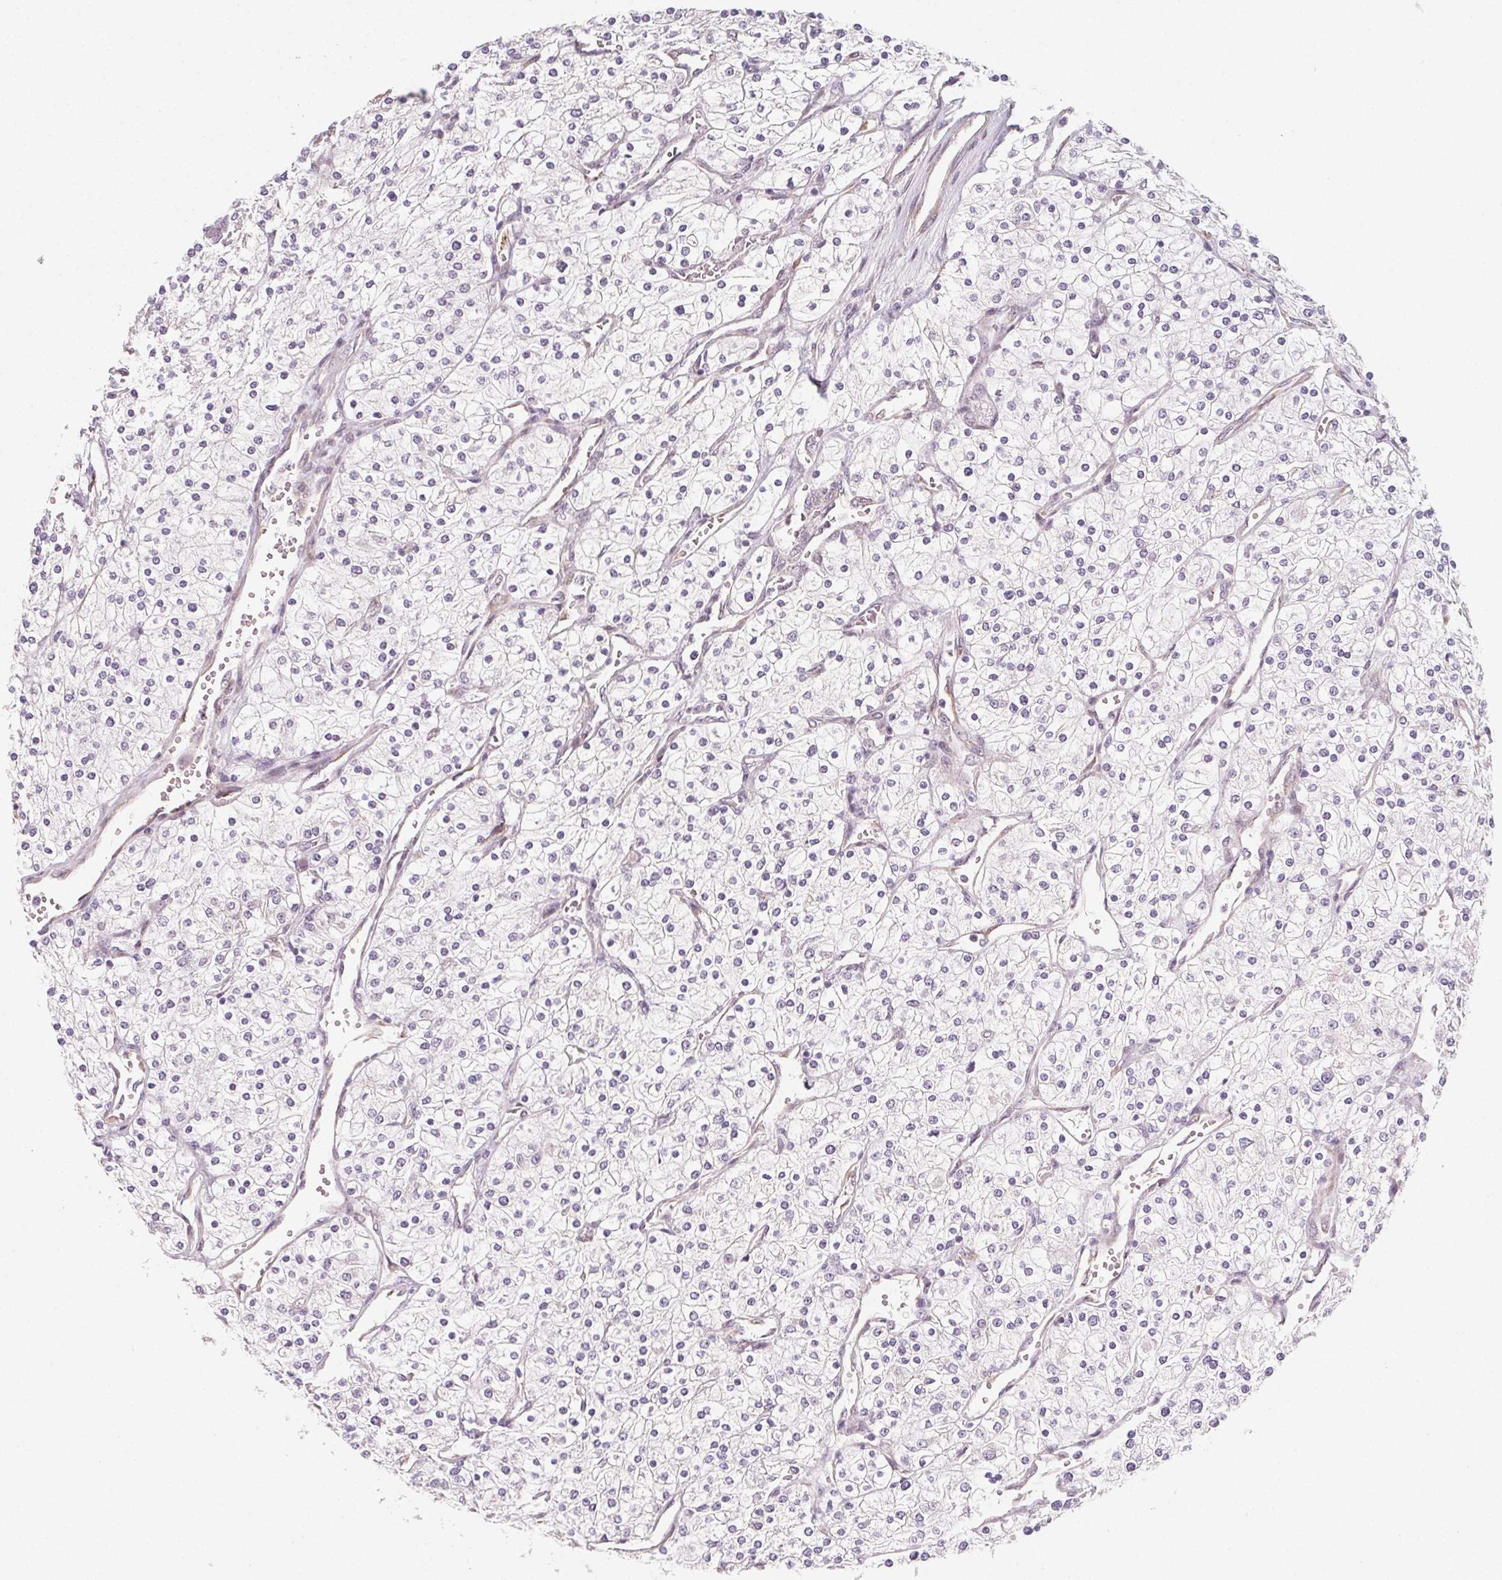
{"staining": {"intensity": "negative", "quantity": "none", "location": "none"}, "tissue": "renal cancer", "cell_type": "Tumor cells", "image_type": "cancer", "snomed": [{"axis": "morphology", "description": "Adenocarcinoma, NOS"}, {"axis": "topography", "description": "Kidney"}], "caption": "Photomicrograph shows no protein positivity in tumor cells of renal cancer (adenocarcinoma) tissue.", "gene": "CCDC96", "patient": {"sex": "male", "age": 80}}